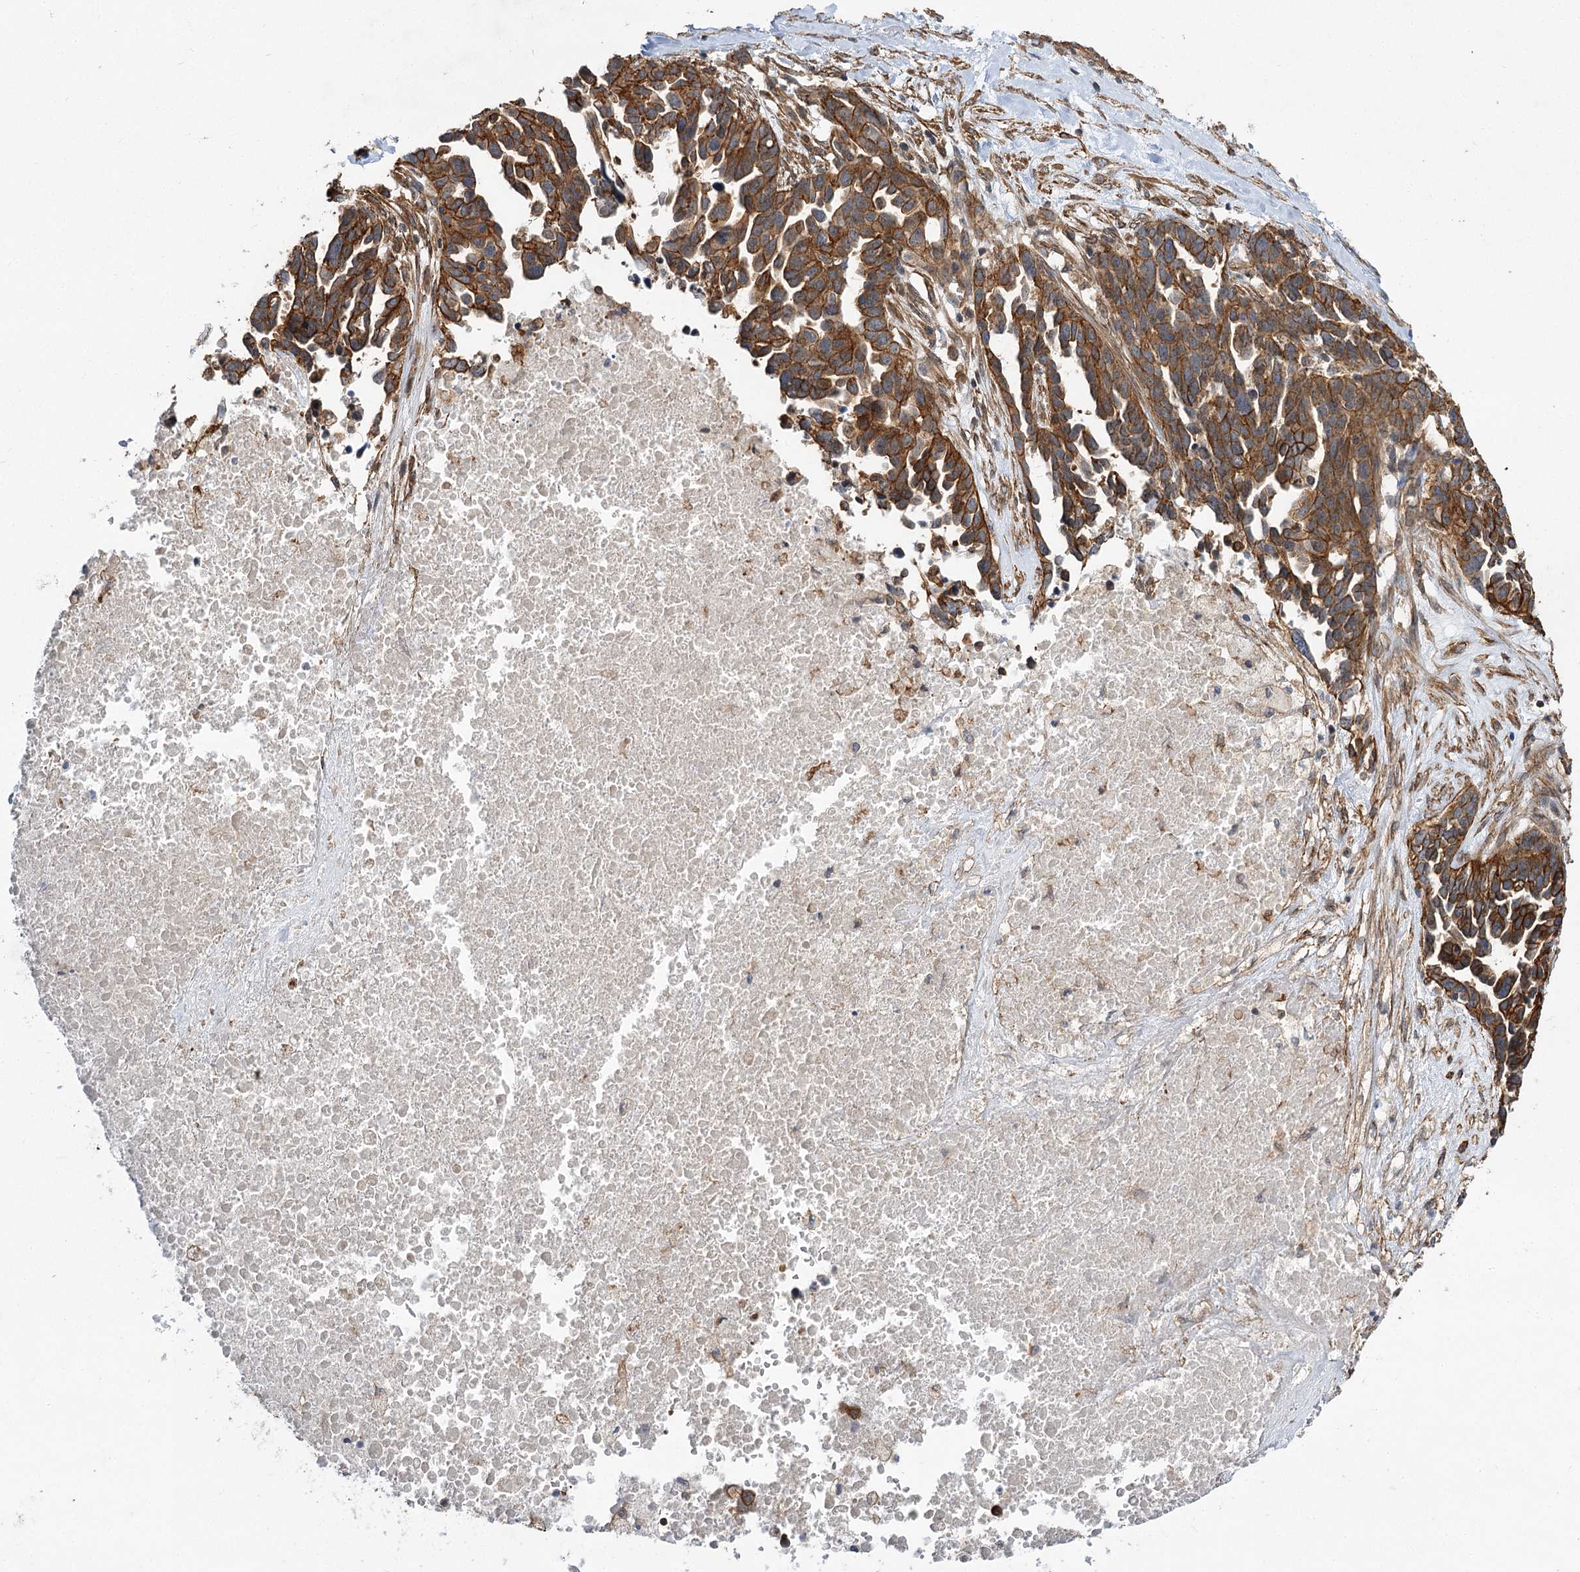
{"staining": {"intensity": "strong", "quantity": ">75%", "location": "cytoplasmic/membranous"}, "tissue": "ovarian cancer", "cell_type": "Tumor cells", "image_type": "cancer", "snomed": [{"axis": "morphology", "description": "Cystadenocarcinoma, serous, NOS"}, {"axis": "topography", "description": "Ovary"}], "caption": "Immunohistochemistry (IHC) of ovarian cancer (serous cystadenocarcinoma) reveals high levels of strong cytoplasmic/membranous positivity in about >75% of tumor cells.", "gene": "SH3BP5L", "patient": {"sex": "female", "age": 54}}